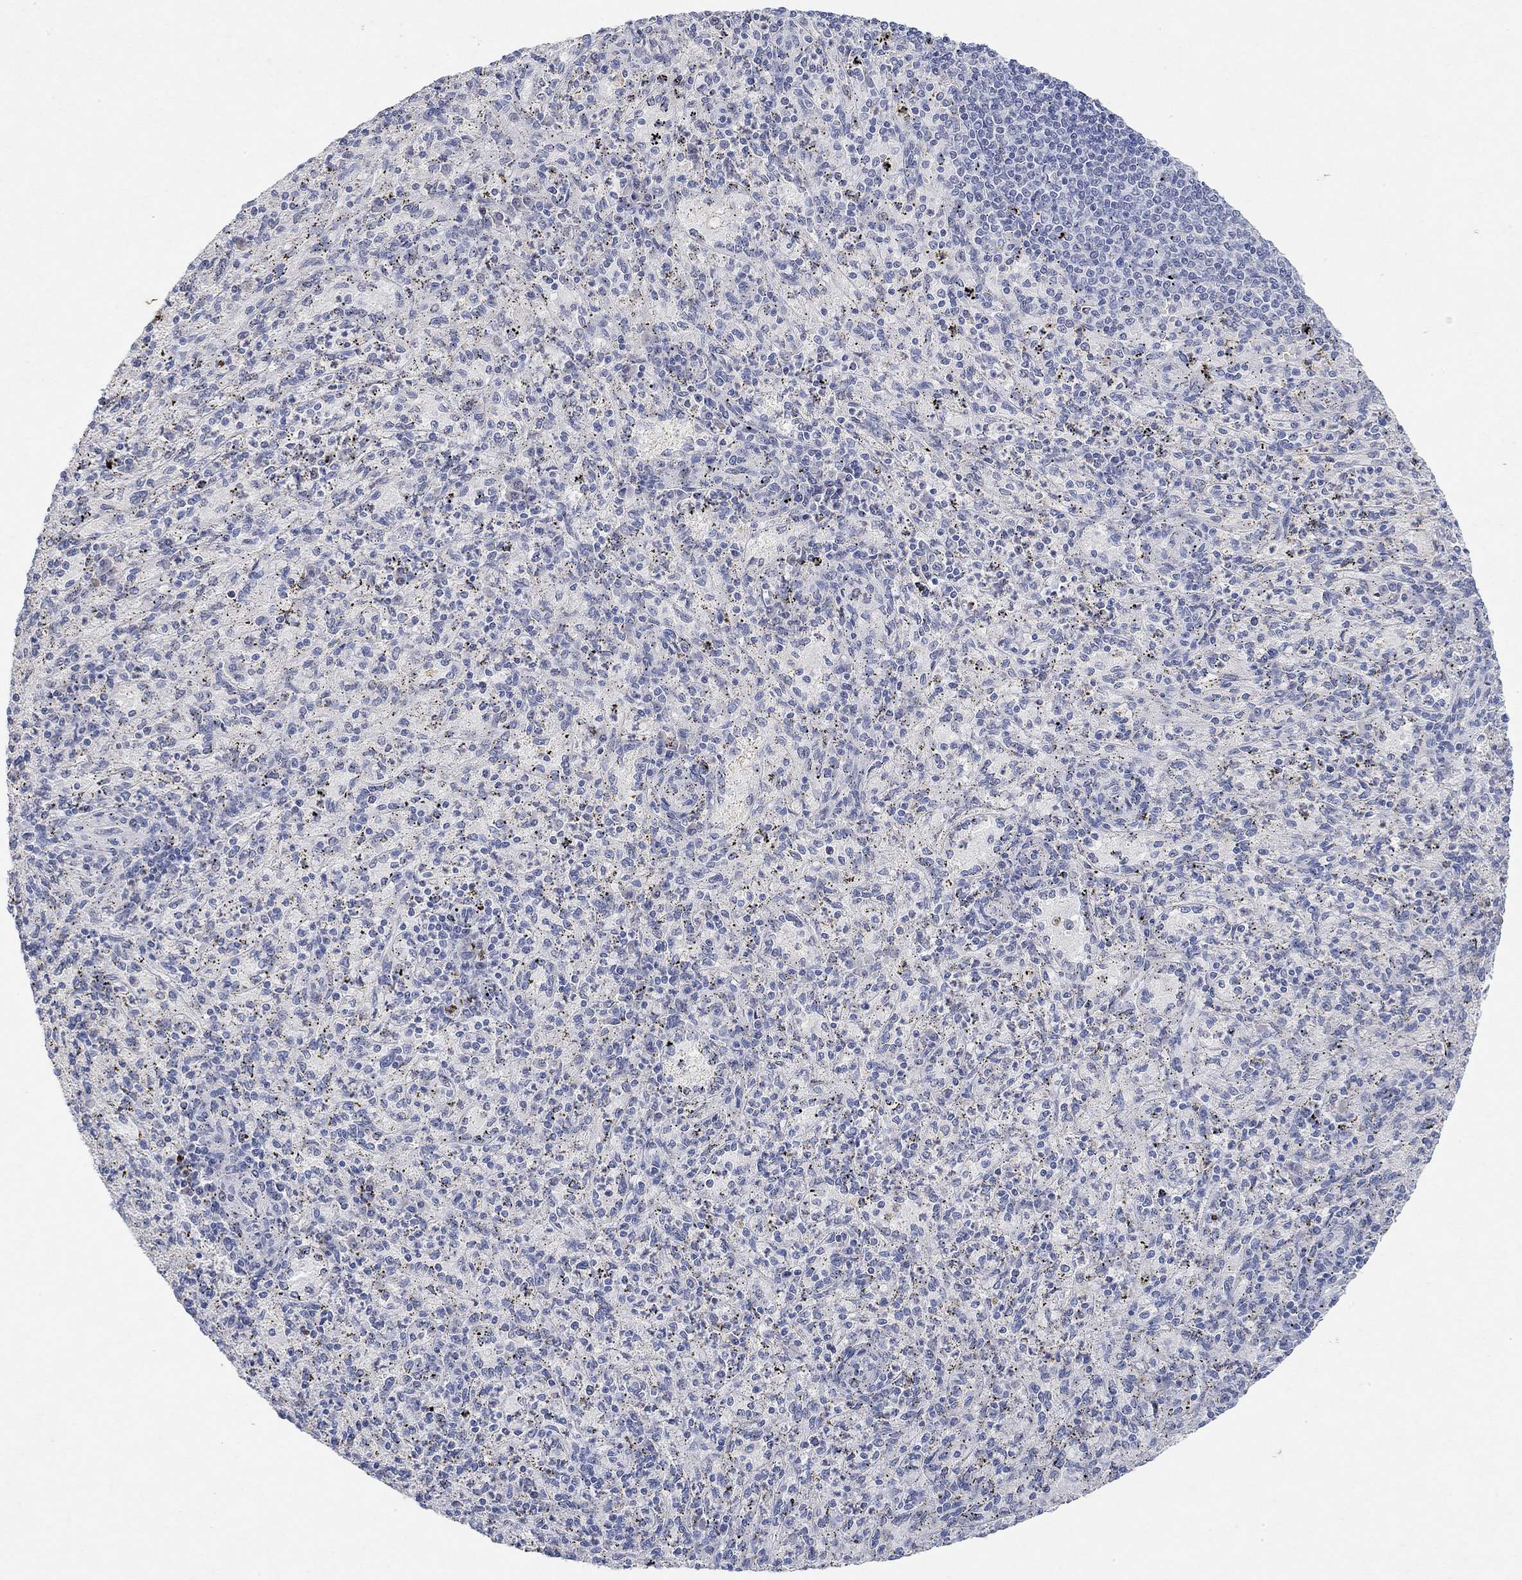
{"staining": {"intensity": "negative", "quantity": "none", "location": "none"}, "tissue": "spleen", "cell_type": "Cells in red pulp", "image_type": "normal", "snomed": [{"axis": "morphology", "description": "Normal tissue, NOS"}, {"axis": "topography", "description": "Spleen"}], "caption": "Protein analysis of benign spleen demonstrates no significant expression in cells in red pulp. (DAB (3,3'-diaminobenzidine) immunohistochemistry with hematoxylin counter stain).", "gene": "VAT1L", "patient": {"sex": "male", "age": 60}}